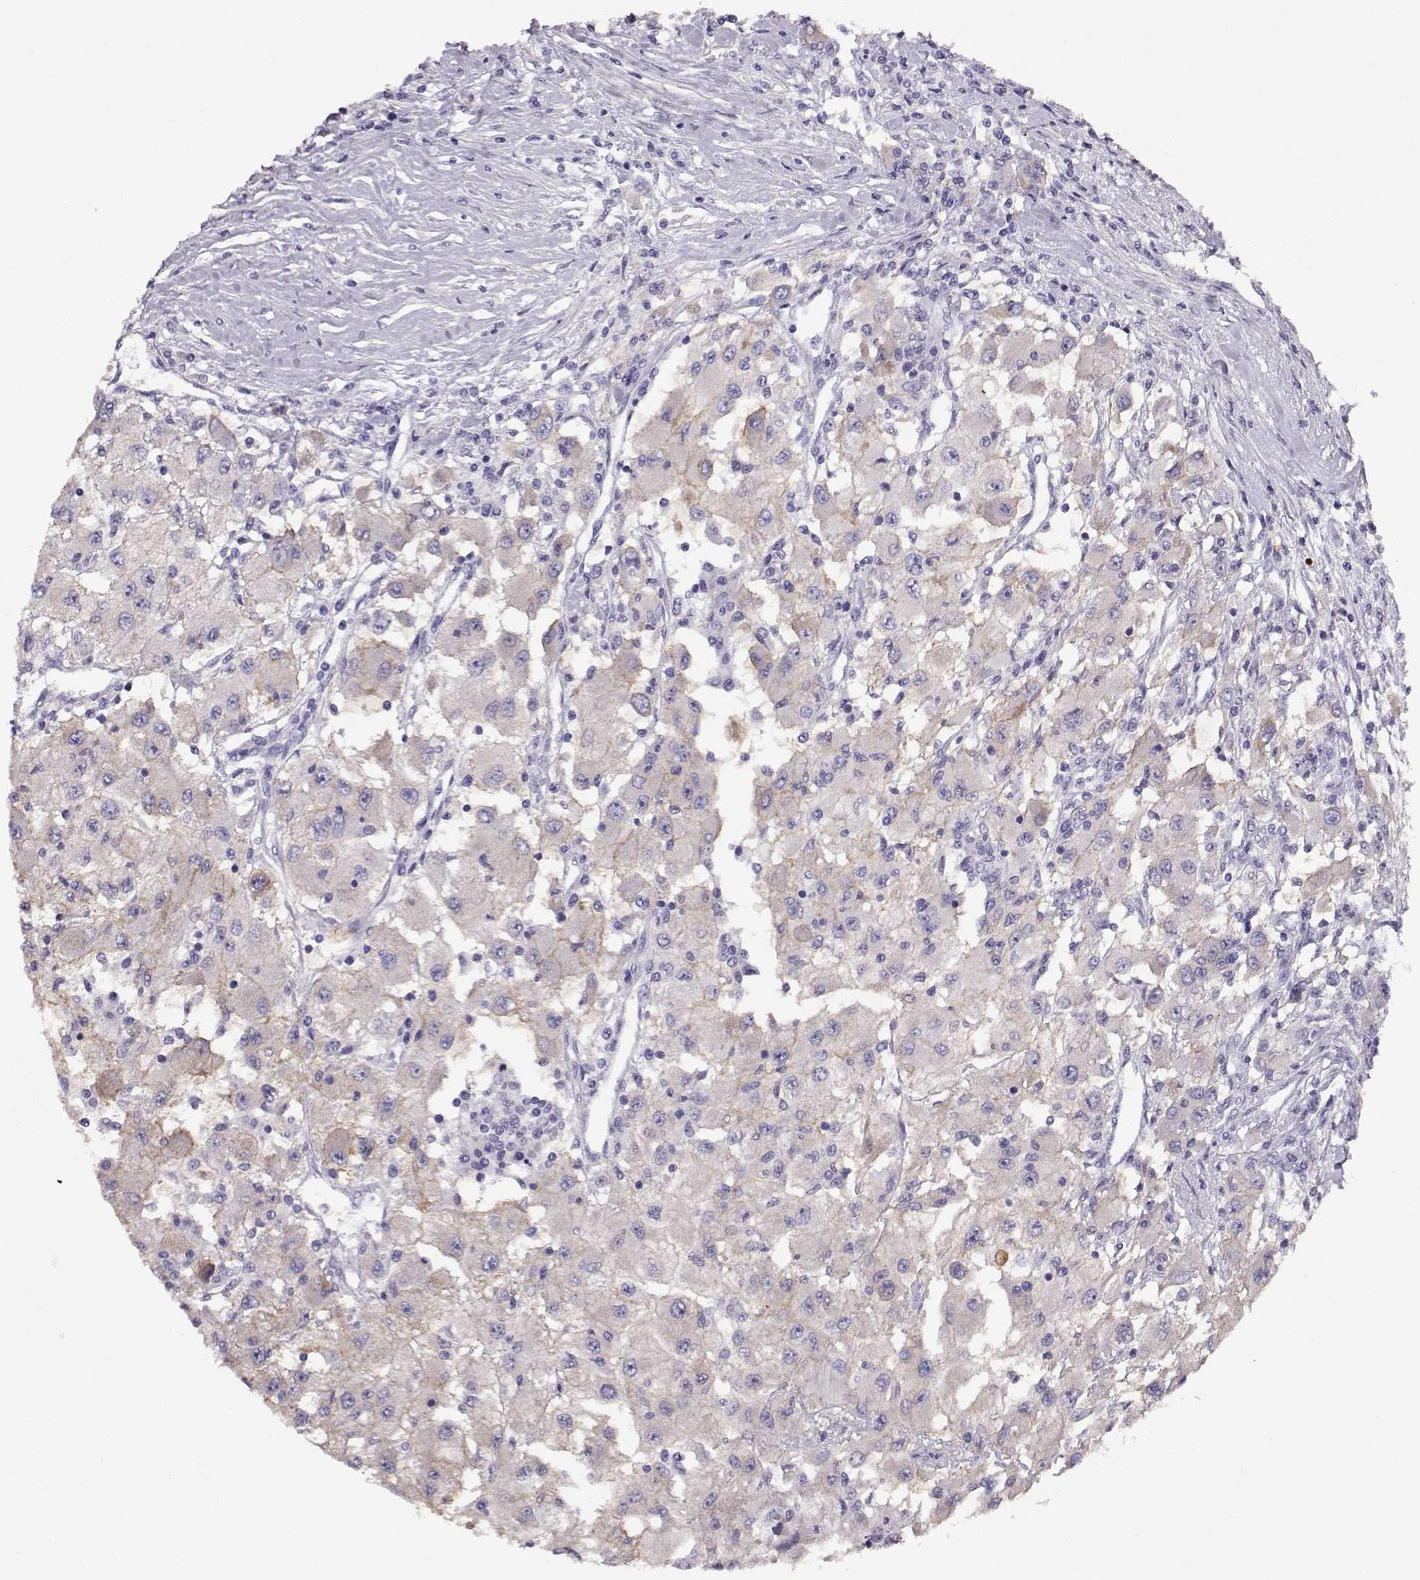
{"staining": {"intensity": "negative", "quantity": "none", "location": "none"}, "tissue": "renal cancer", "cell_type": "Tumor cells", "image_type": "cancer", "snomed": [{"axis": "morphology", "description": "Adenocarcinoma, NOS"}, {"axis": "topography", "description": "Kidney"}], "caption": "IHC image of neoplastic tissue: human renal cancer (adenocarcinoma) stained with DAB (3,3'-diaminobenzidine) shows no significant protein positivity in tumor cells. (IHC, brightfield microscopy, high magnification).", "gene": "NDRG4", "patient": {"sex": "female", "age": 67}}